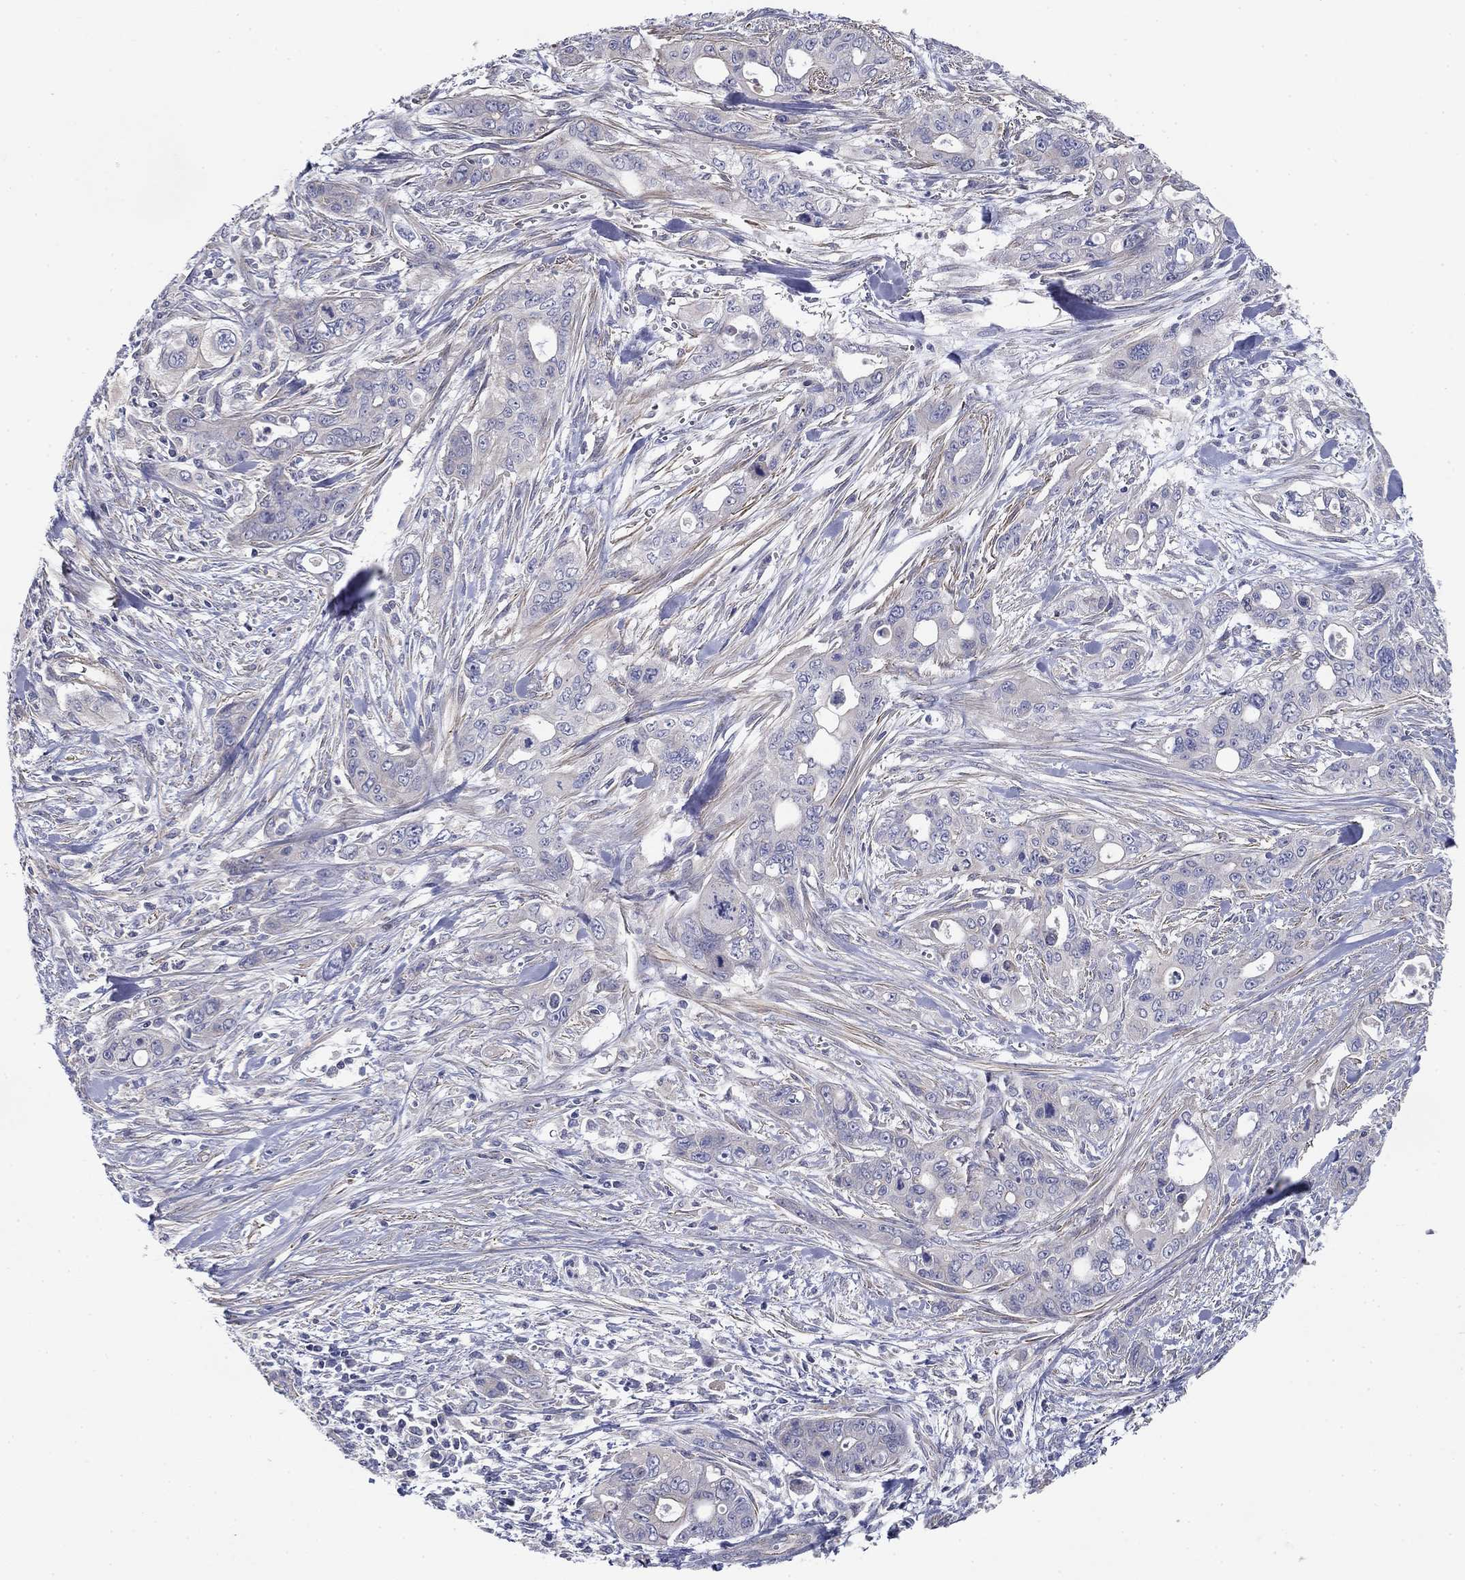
{"staining": {"intensity": "negative", "quantity": "none", "location": "none"}, "tissue": "pancreatic cancer", "cell_type": "Tumor cells", "image_type": "cancer", "snomed": [{"axis": "morphology", "description": "Adenocarcinoma, NOS"}, {"axis": "topography", "description": "Pancreas"}], "caption": "Immunohistochemistry (IHC) image of human pancreatic cancer stained for a protein (brown), which shows no expression in tumor cells.", "gene": "GRK7", "patient": {"sex": "male", "age": 47}}